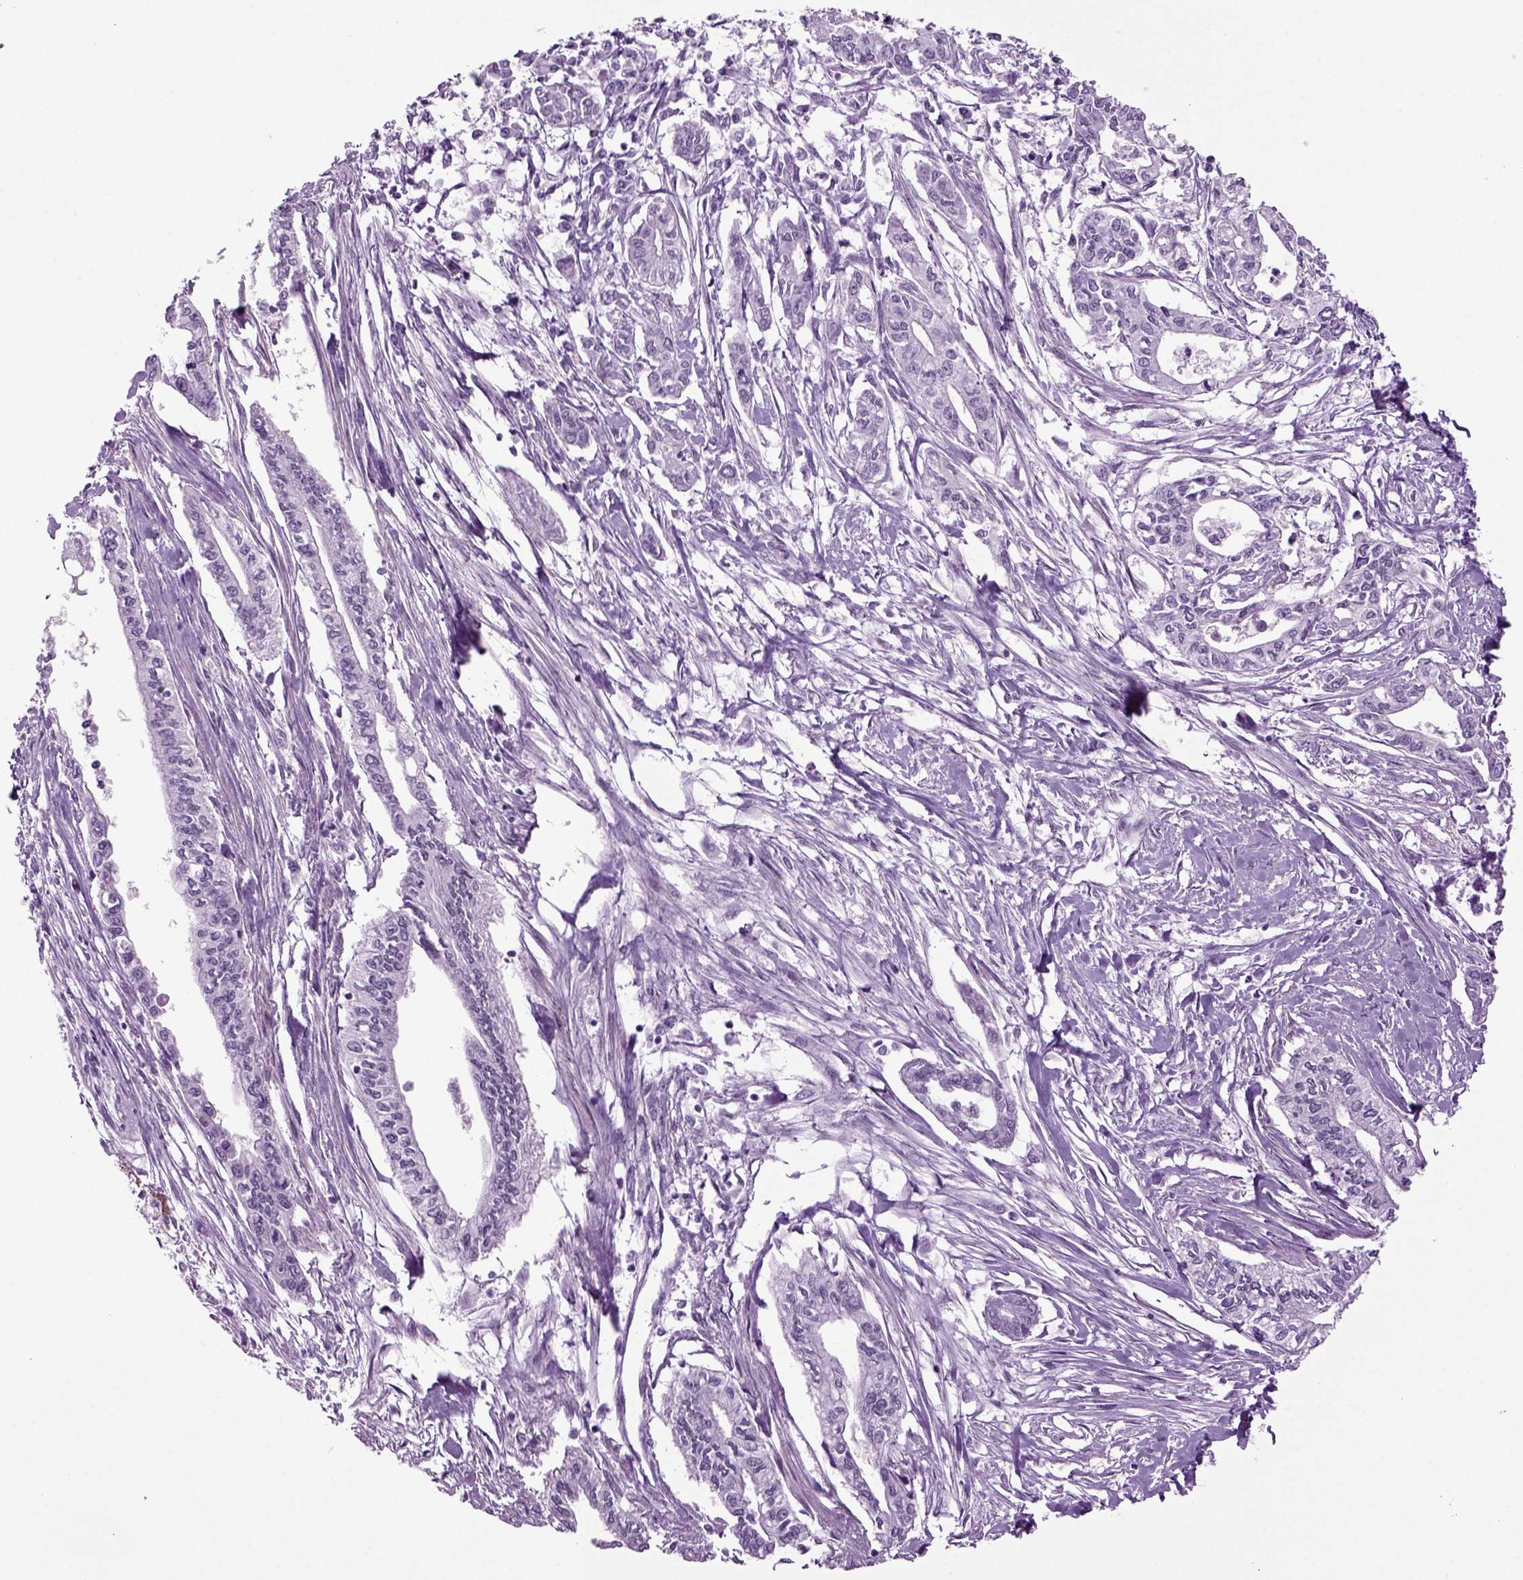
{"staining": {"intensity": "negative", "quantity": "none", "location": "none"}, "tissue": "pancreatic cancer", "cell_type": "Tumor cells", "image_type": "cancer", "snomed": [{"axis": "morphology", "description": "Adenocarcinoma, NOS"}, {"axis": "topography", "description": "Pancreas"}], "caption": "Tumor cells are negative for protein expression in human adenocarcinoma (pancreatic).", "gene": "RFX3", "patient": {"sex": "male", "age": 60}}